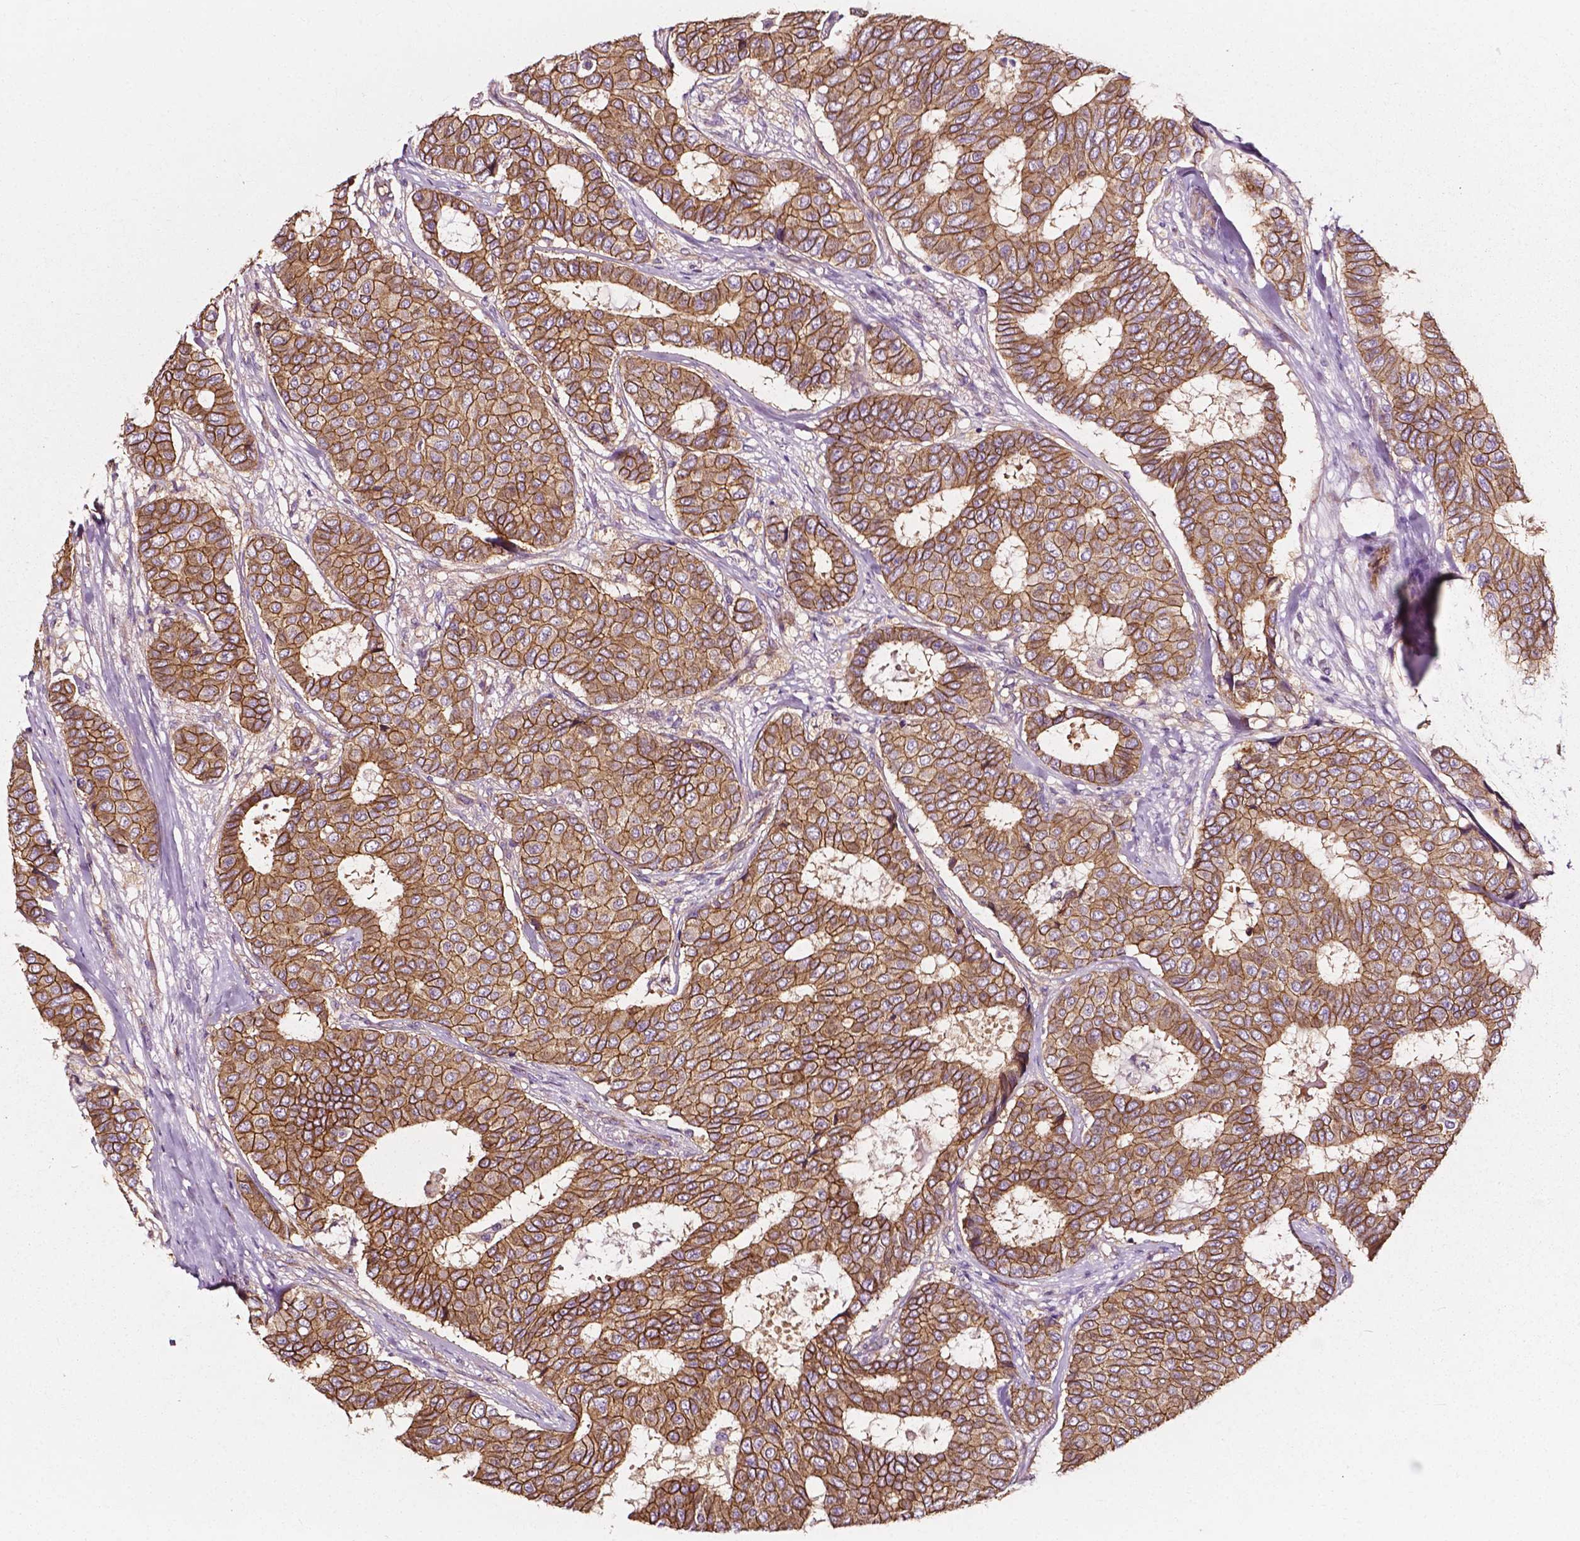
{"staining": {"intensity": "moderate", "quantity": ">75%", "location": "cytoplasmic/membranous"}, "tissue": "breast cancer", "cell_type": "Tumor cells", "image_type": "cancer", "snomed": [{"axis": "morphology", "description": "Duct carcinoma"}, {"axis": "topography", "description": "Breast"}], "caption": "About >75% of tumor cells in human breast cancer (invasive ductal carcinoma) exhibit moderate cytoplasmic/membranous protein positivity as visualized by brown immunohistochemical staining.", "gene": "ATG16L1", "patient": {"sex": "female", "age": 75}}